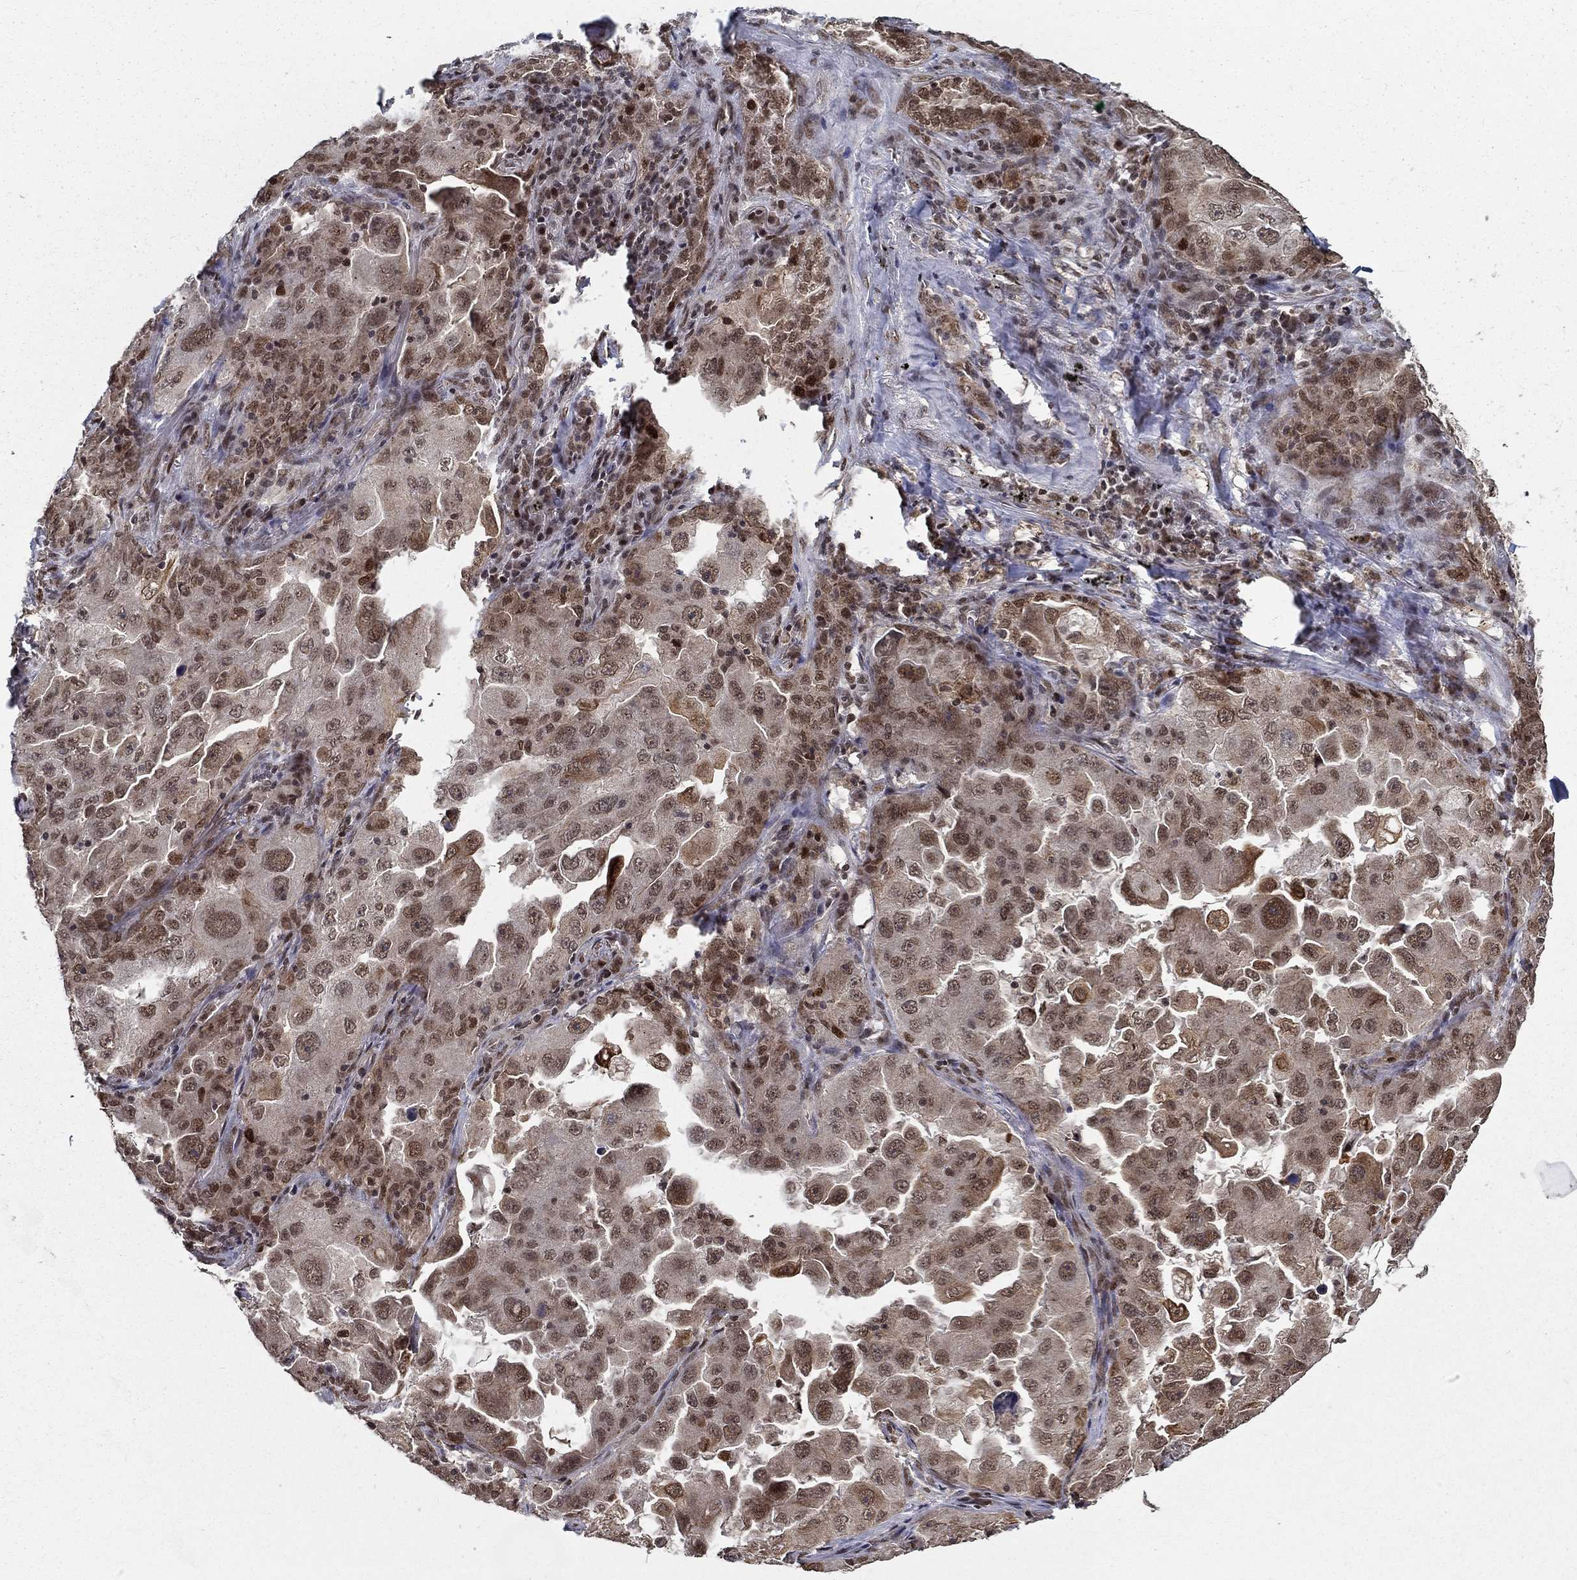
{"staining": {"intensity": "moderate", "quantity": "25%-75%", "location": "cytoplasmic/membranous,nuclear"}, "tissue": "lung cancer", "cell_type": "Tumor cells", "image_type": "cancer", "snomed": [{"axis": "morphology", "description": "Adenocarcinoma, NOS"}, {"axis": "topography", "description": "Lung"}], "caption": "About 25%-75% of tumor cells in lung cancer display moderate cytoplasmic/membranous and nuclear protein expression as visualized by brown immunohistochemical staining.", "gene": "CDCA7L", "patient": {"sex": "female", "age": 61}}